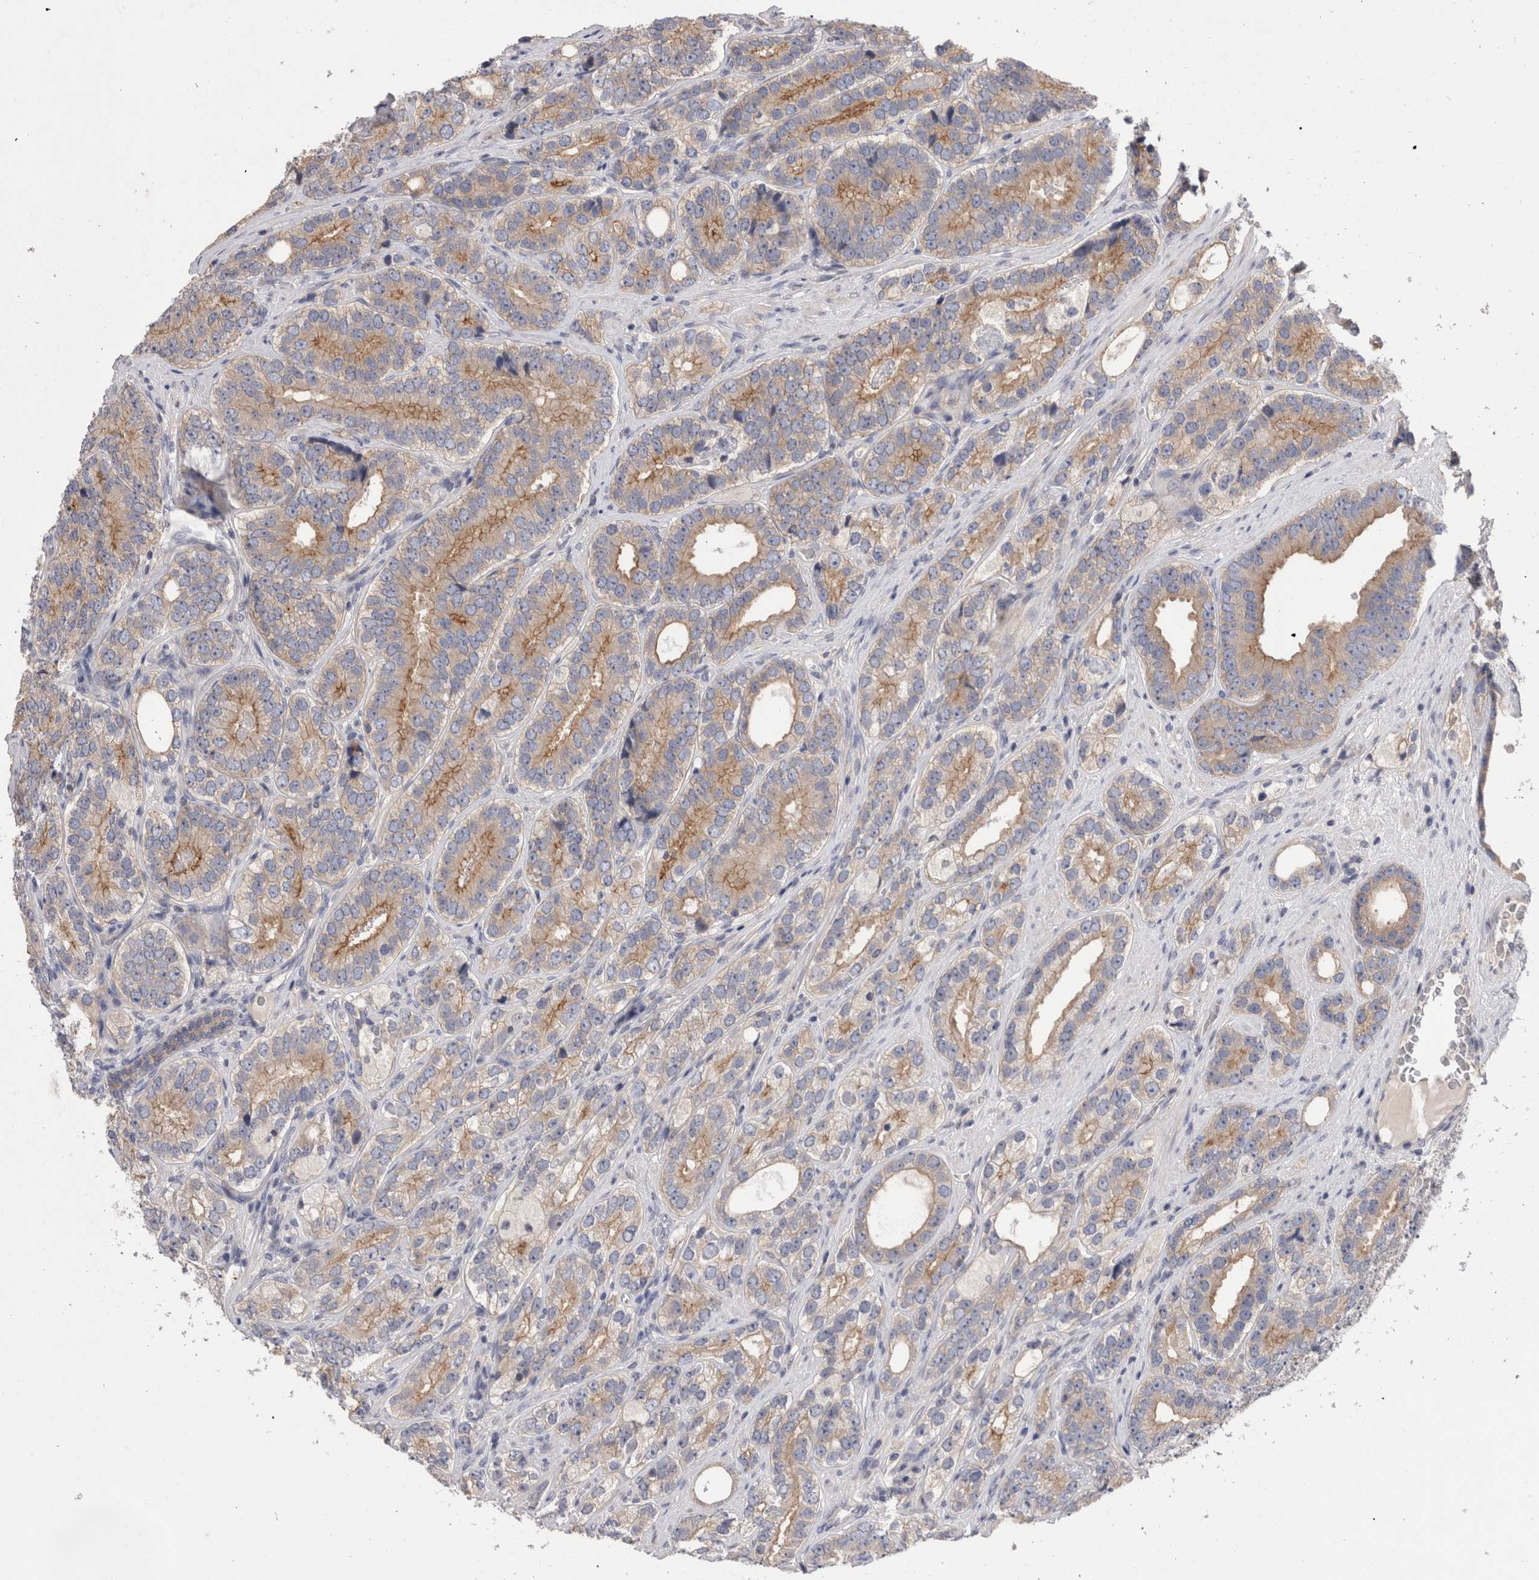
{"staining": {"intensity": "moderate", "quantity": ">75%", "location": "cytoplasmic/membranous"}, "tissue": "prostate cancer", "cell_type": "Tumor cells", "image_type": "cancer", "snomed": [{"axis": "morphology", "description": "Adenocarcinoma, High grade"}, {"axis": "topography", "description": "Prostate"}], "caption": "Immunohistochemical staining of prostate cancer (adenocarcinoma (high-grade)) shows medium levels of moderate cytoplasmic/membranous expression in about >75% of tumor cells.", "gene": "OTOR", "patient": {"sex": "male", "age": 56}}